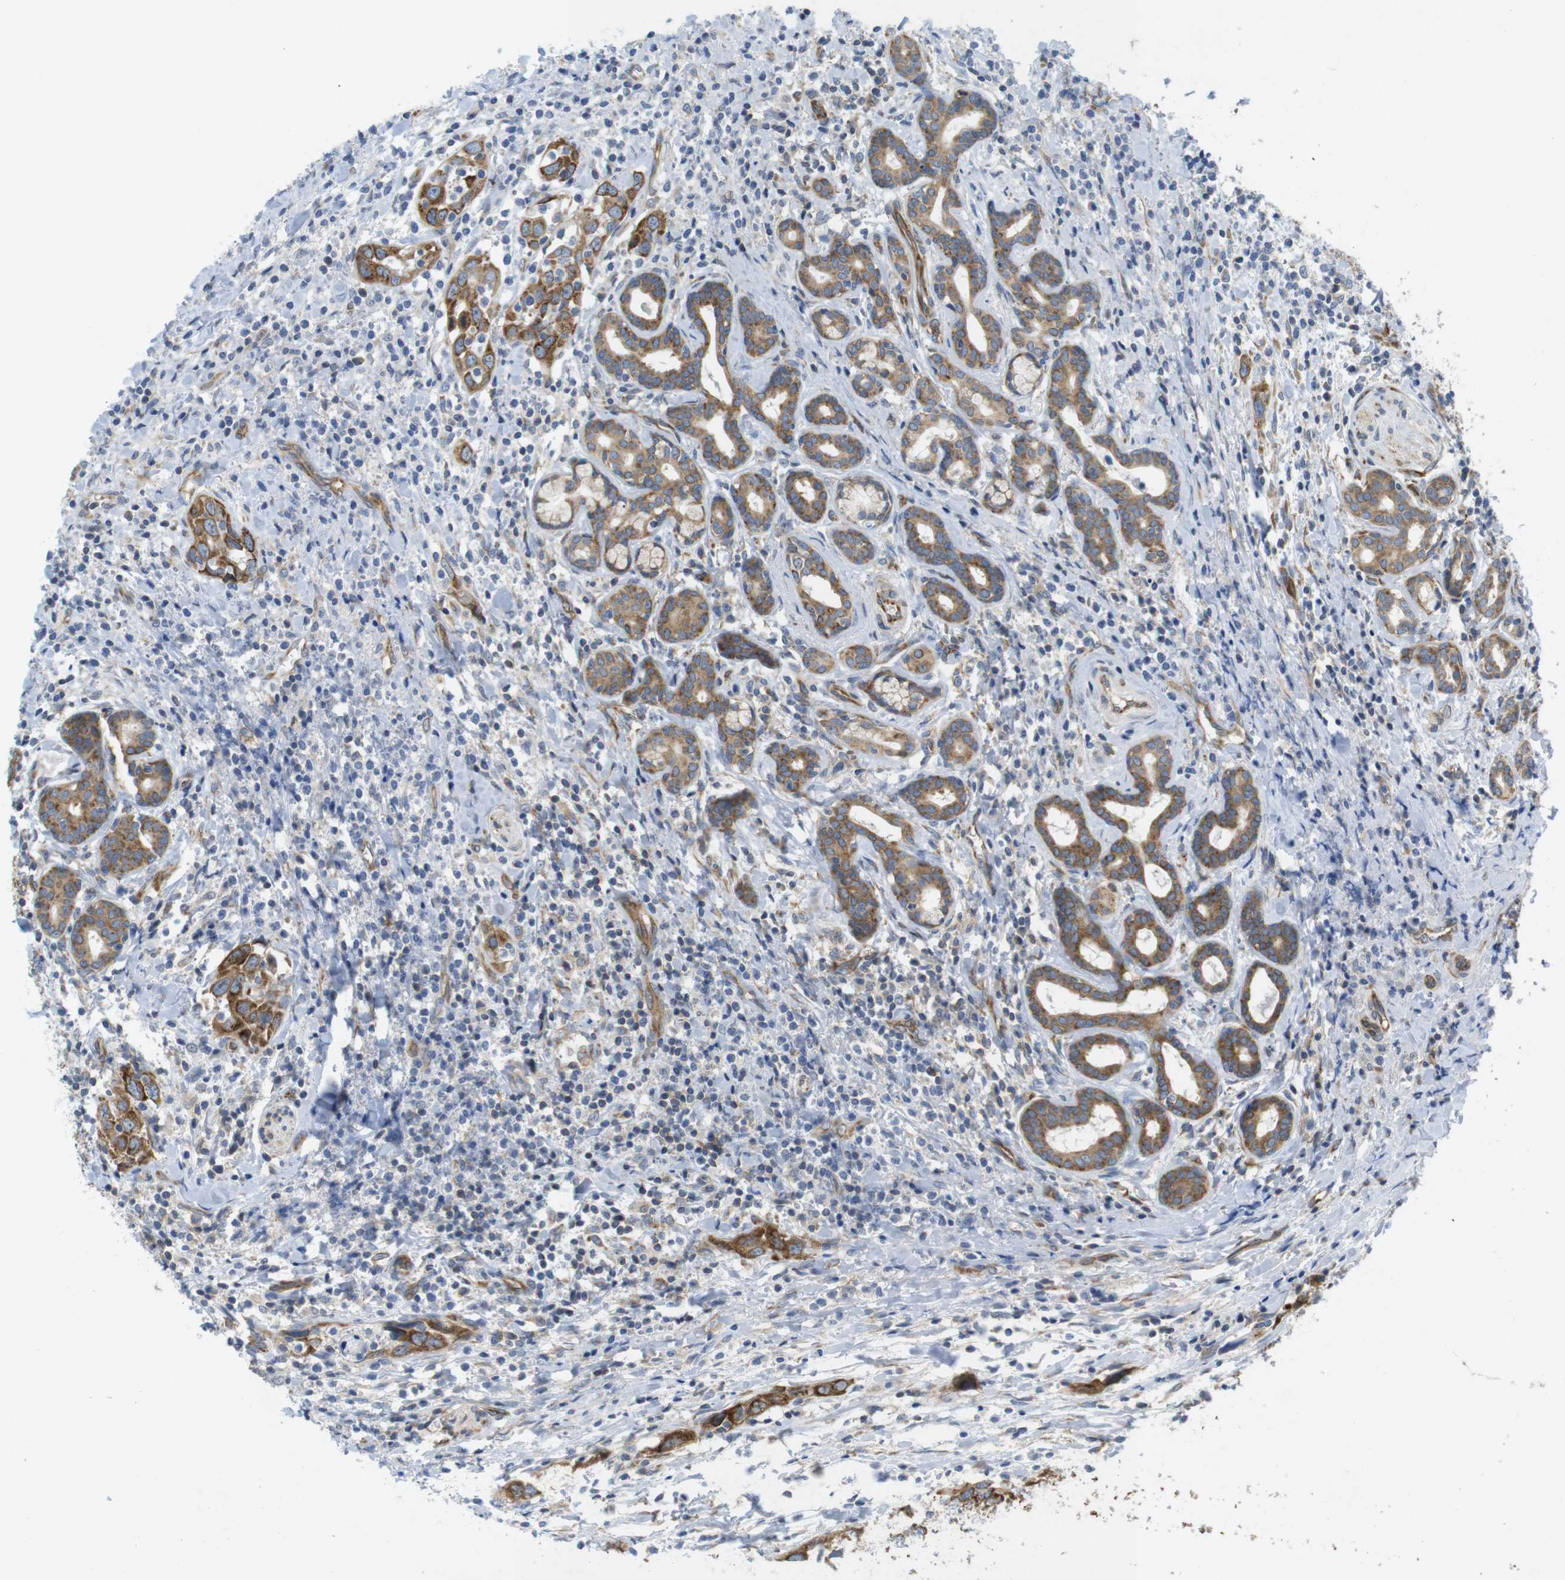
{"staining": {"intensity": "moderate", "quantity": ">75%", "location": "cytoplasmic/membranous"}, "tissue": "head and neck cancer", "cell_type": "Tumor cells", "image_type": "cancer", "snomed": [{"axis": "morphology", "description": "Squamous cell carcinoma, NOS"}, {"axis": "topography", "description": "Oral tissue"}, {"axis": "topography", "description": "Head-Neck"}], "caption": "Immunohistochemical staining of squamous cell carcinoma (head and neck) exhibits medium levels of moderate cytoplasmic/membranous protein staining in about >75% of tumor cells.", "gene": "PCNX2", "patient": {"sex": "female", "age": 50}}